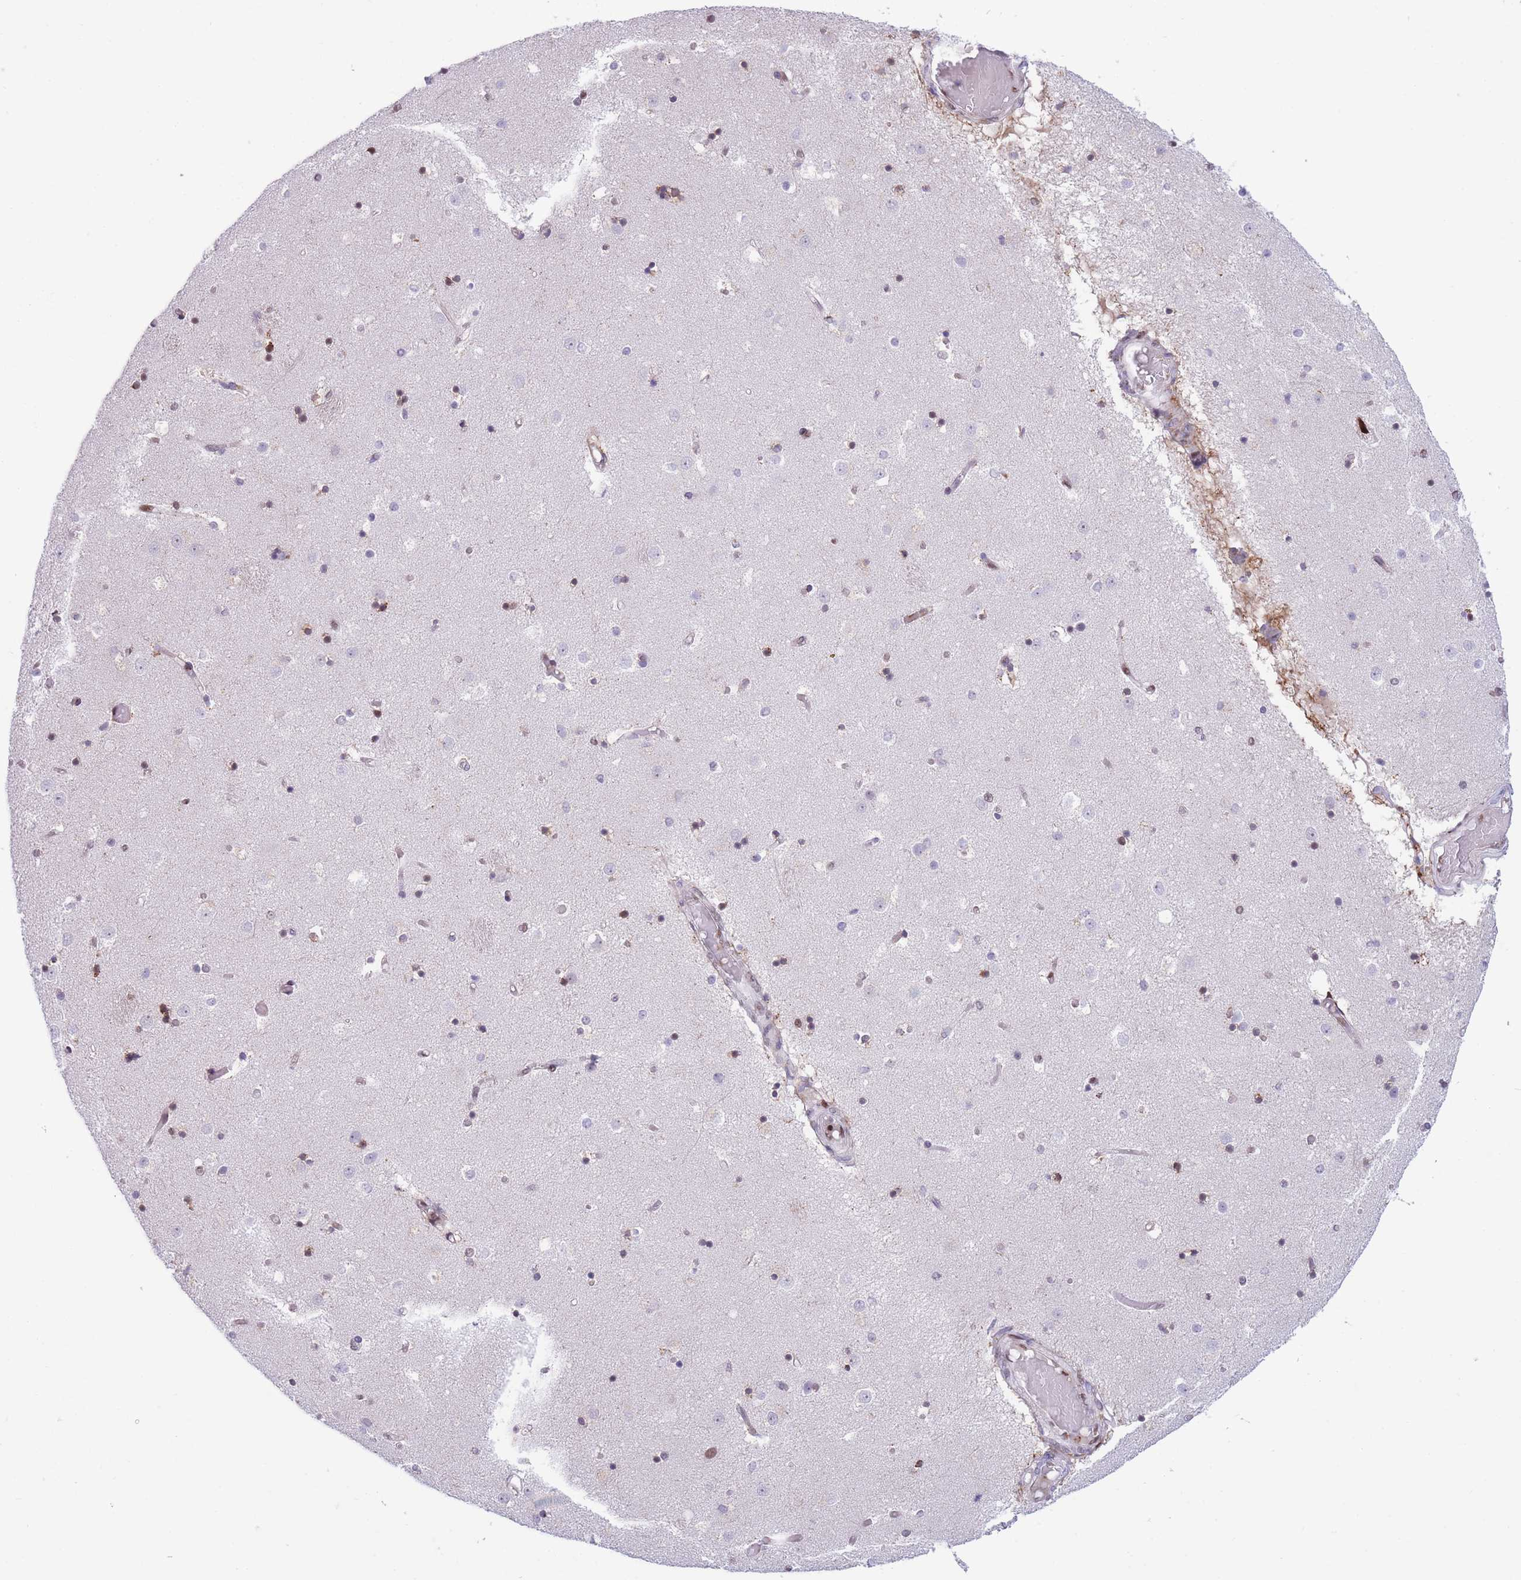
{"staining": {"intensity": "negative", "quantity": "none", "location": "none"}, "tissue": "caudate", "cell_type": "Glial cells", "image_type": "normal", "snomed": [{"axis": "morphology", "description": "Normal tissue, NOS"}, {"axis": "topography", "description": "Lateral ventricle wall"}], "caption": "Immunohistochemistry (IHC) of benign human caudate shows no positivity in glial cells.", "gene": "DNAJC3", "patient": {"sex": "female", "age": 52}}